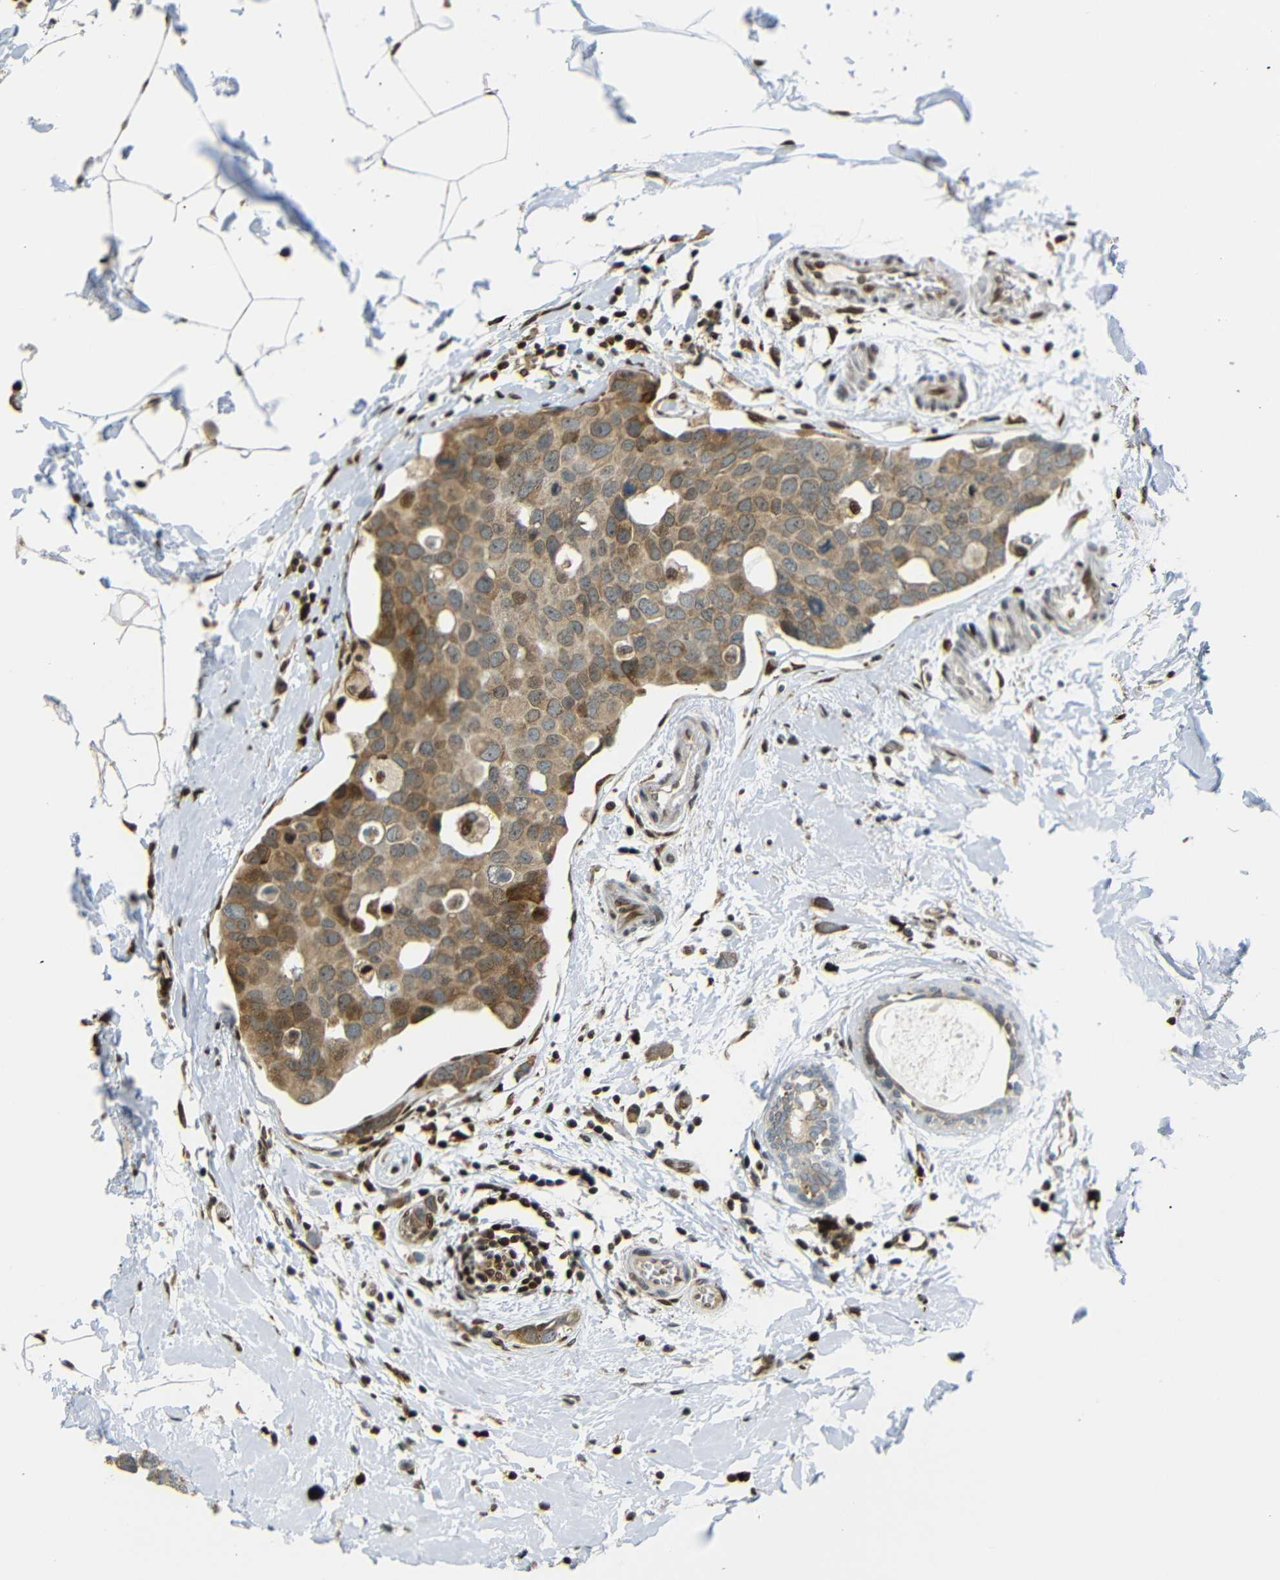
{"staining": {"intensity": "moderate", "quantity": ">75%", "location": "cytoplasmic/membranous"}, "tissue": "breast cancer", "cell_type": "Tumor cells", "image_type": "cancer", "snomed": [{"axis": "morphology", "description": "Normal tissue, NOS"}, {"axis": "morphology", "description": "Duct carcinoma"}, {"axis": "topography", "description": "Breast"}], "caption": "Immunohistochemistry (IHC) (DAB (3,3'-diaminobenzidine)) staining of human breast cancer demonstrates moderate cytoplasmic/membranous protein expression in approximately >75% of tumor cells.", "gene": "SPCS2", "patient": {"sex": "female", "age": 50}}